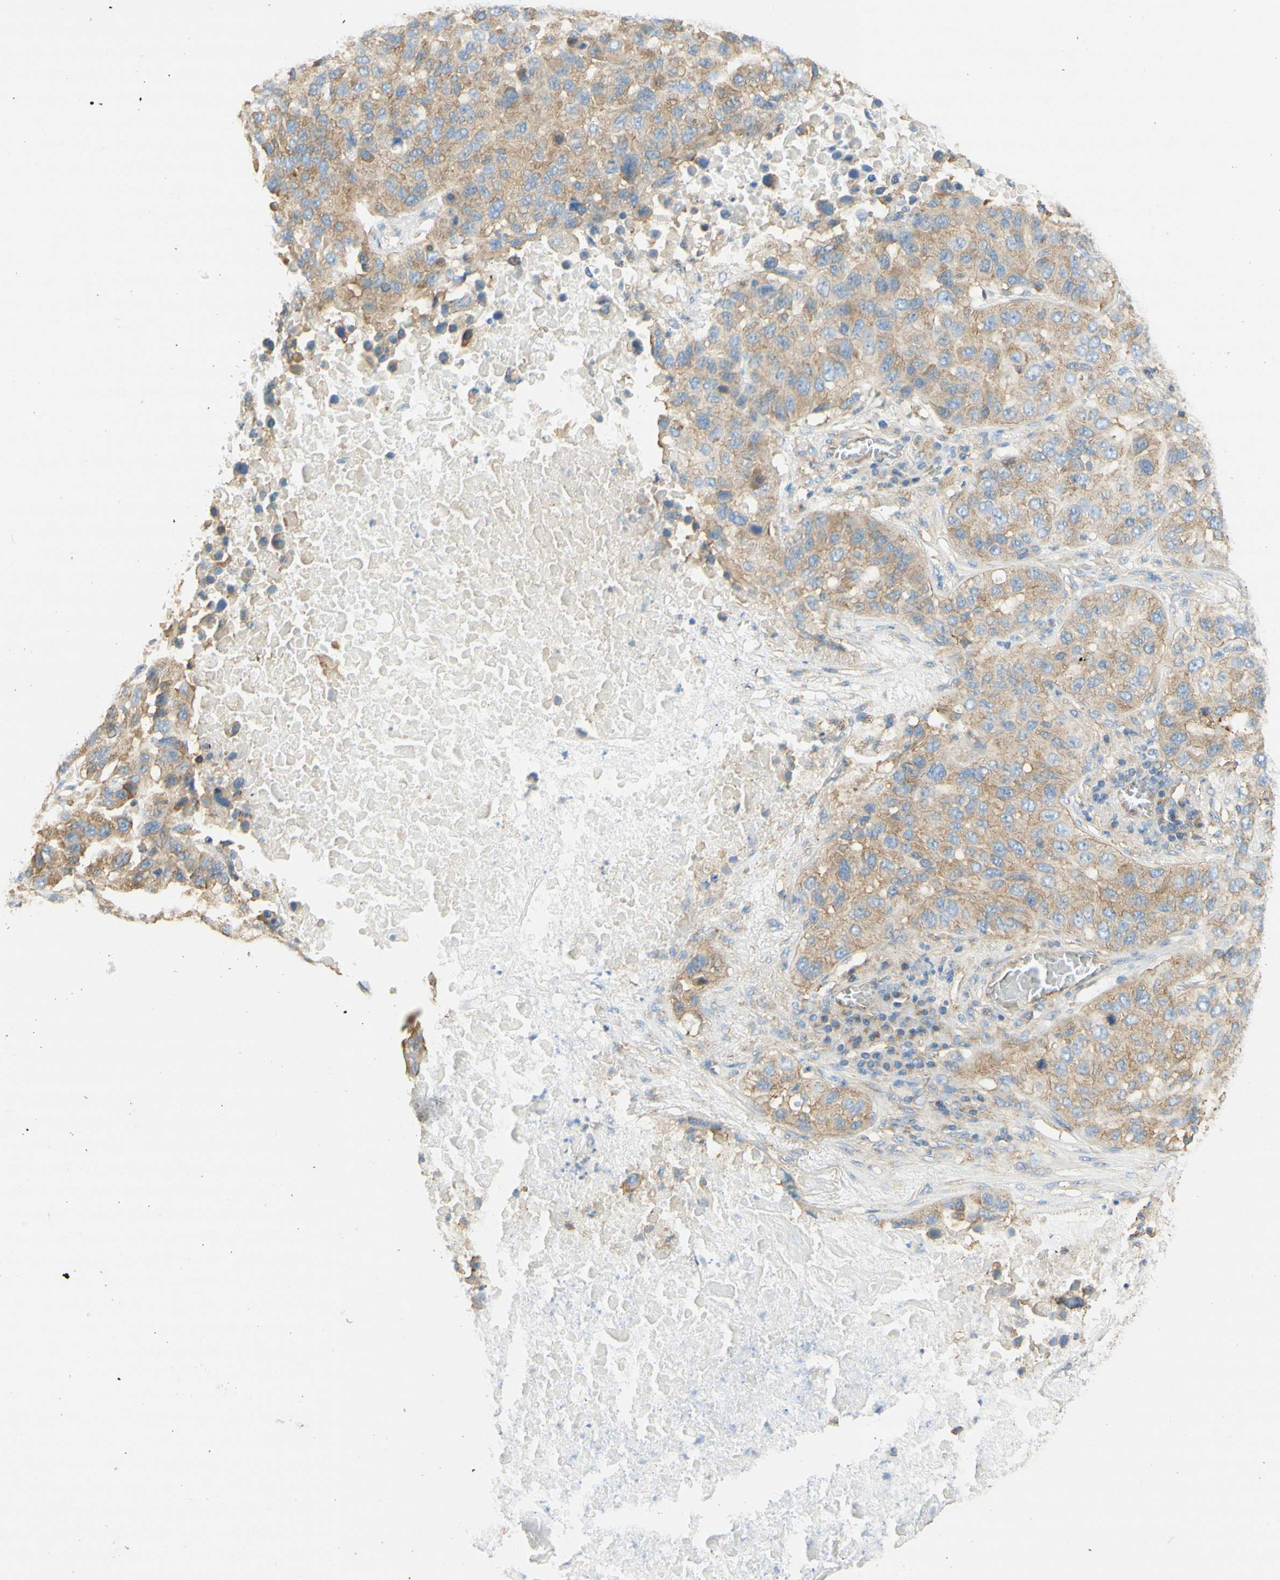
{"staining": {"intensity": "weak", "quantity": "25%-75%", "location": "cytoplasmic/membranous"}, "tissue": "lung cancer", "cell_type": "Tumor cells", "image_type": "cancer", "snomed": [{"axis": "morphology", "description": "Squamous cell carcinoma, NOS"}, {"axis": "topography", "description": "Lung"}], "caption": "Squamous cell carcinoma (lung) stained with a brown dye exhibits weak cytoplasmic/membranous positive staining in approximately 25%-75% of tumor cells.", "gene": "CLTC", "patient": {"sex": "male", "age": 57}}